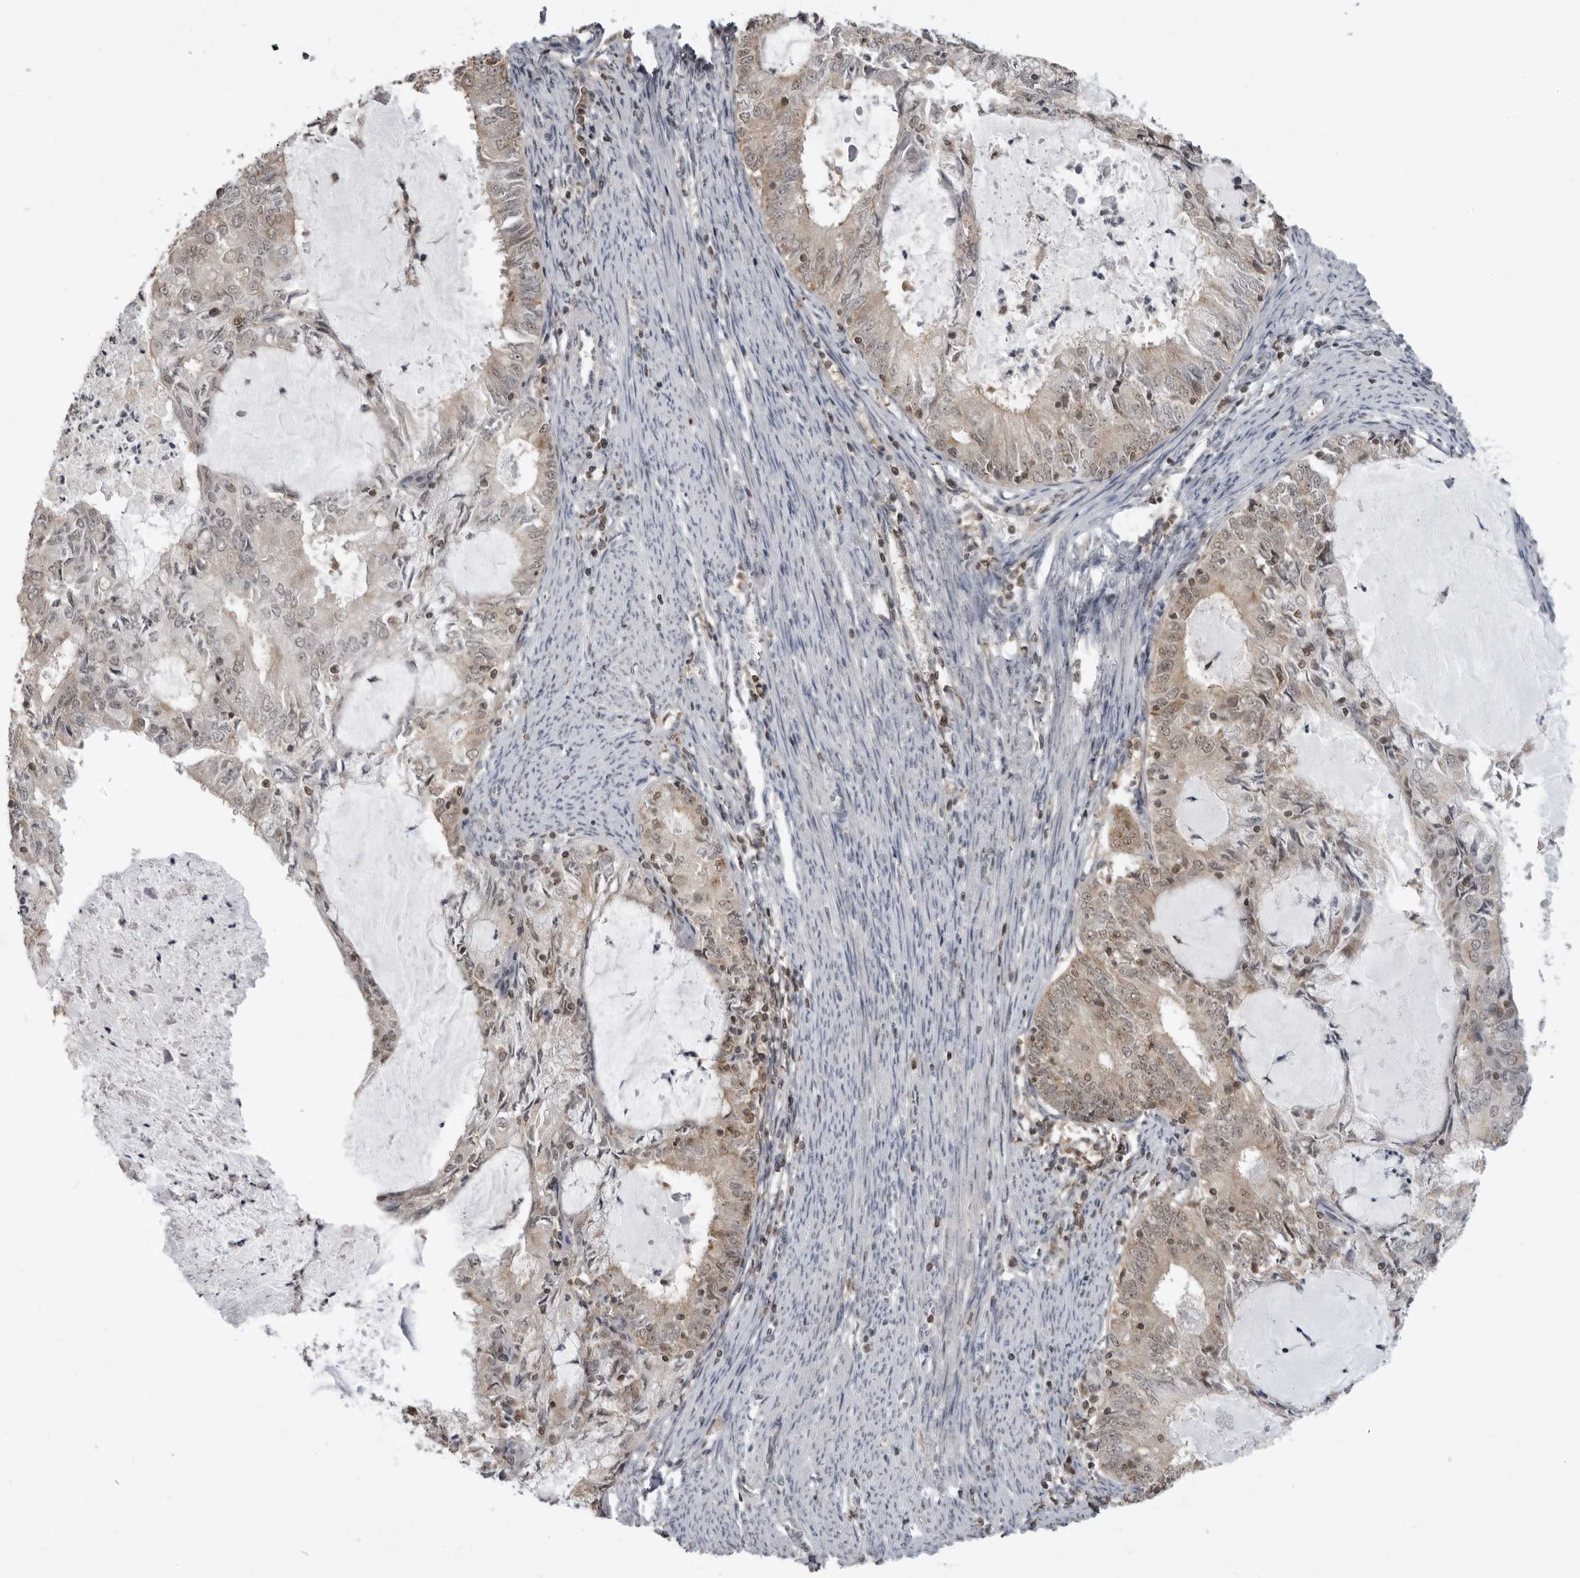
{"staining": {"intensity": "weak", "quantity": ">75%", "location": "cytoplasmic/membranous"}, "tissue": "endometrial cancer", "cell_type": "Tumor cells", "image_type": "cancer", "snomed": [{"axis": "morphology", "description": "Adenocarcinoma, NOS"}, {"axis": "topography", "description": "Endometrium"}], "caption": "Endometrial adenocarcinoma stained with immunohistochemistry shows weak cytoplasmic/membranous positivity in approximately >75% of tumor cells.", "gene": "PDCL3", "patient": {"sex": "female", "age": 57}}